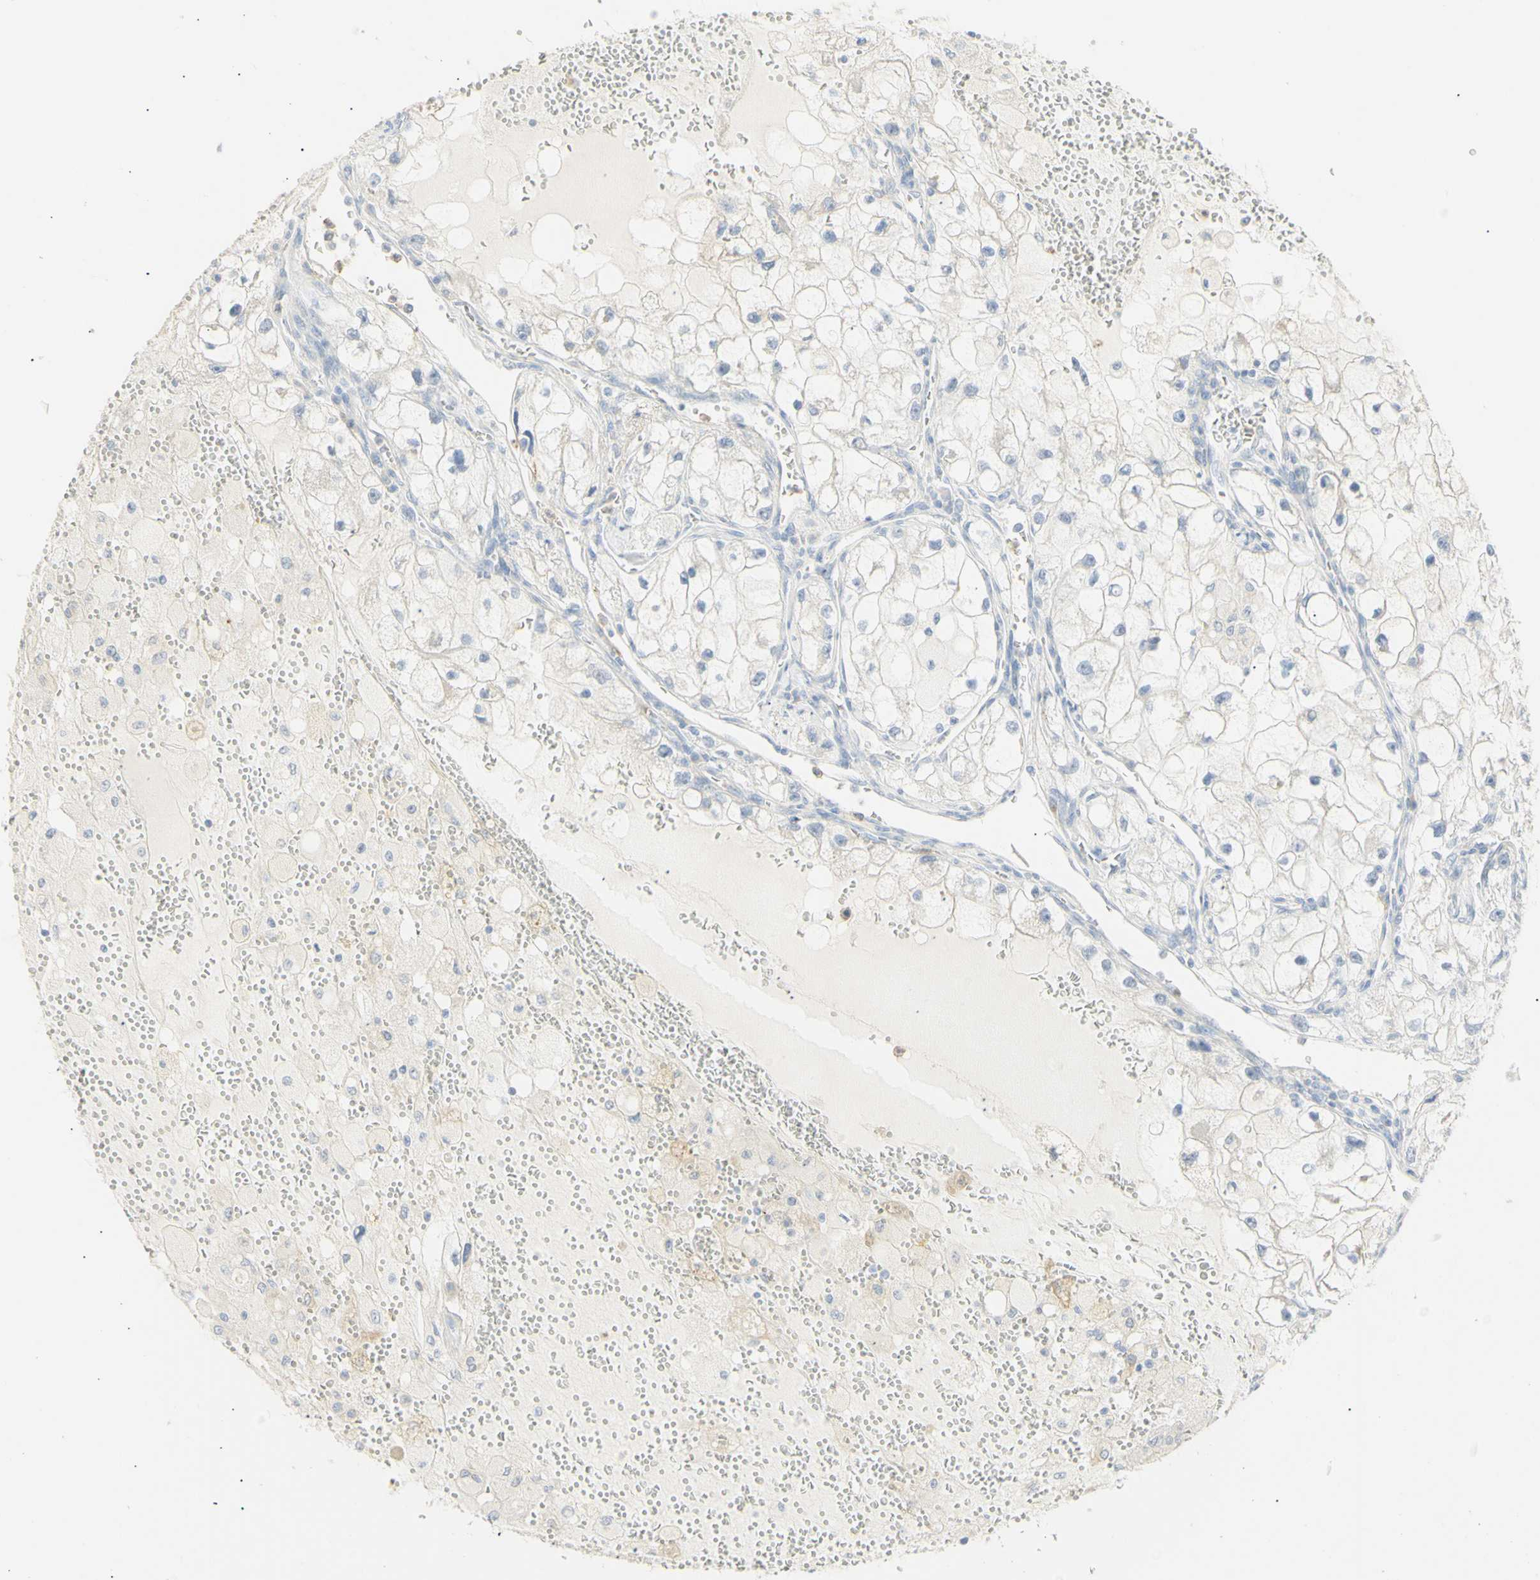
{"staining": {"intensity": "negative", "quantity": "none", "location": "none"}, "tissue": "renal cancer", "cell_type": "Tumor cells", "image_type": "cancer", "snomed": [{"axis": "morphology", "description": "Adenocarcinoma, NOS"}, {"axis": "topography", "description": "Kidney"}], "caption": "Image shows no protein positivity in tumor cells of renal cancer tissue. (DAB immunohistochemistry, high magnification).", "gene": "B4GALNT3", "patient": {"sex": "female", "age": 70}}